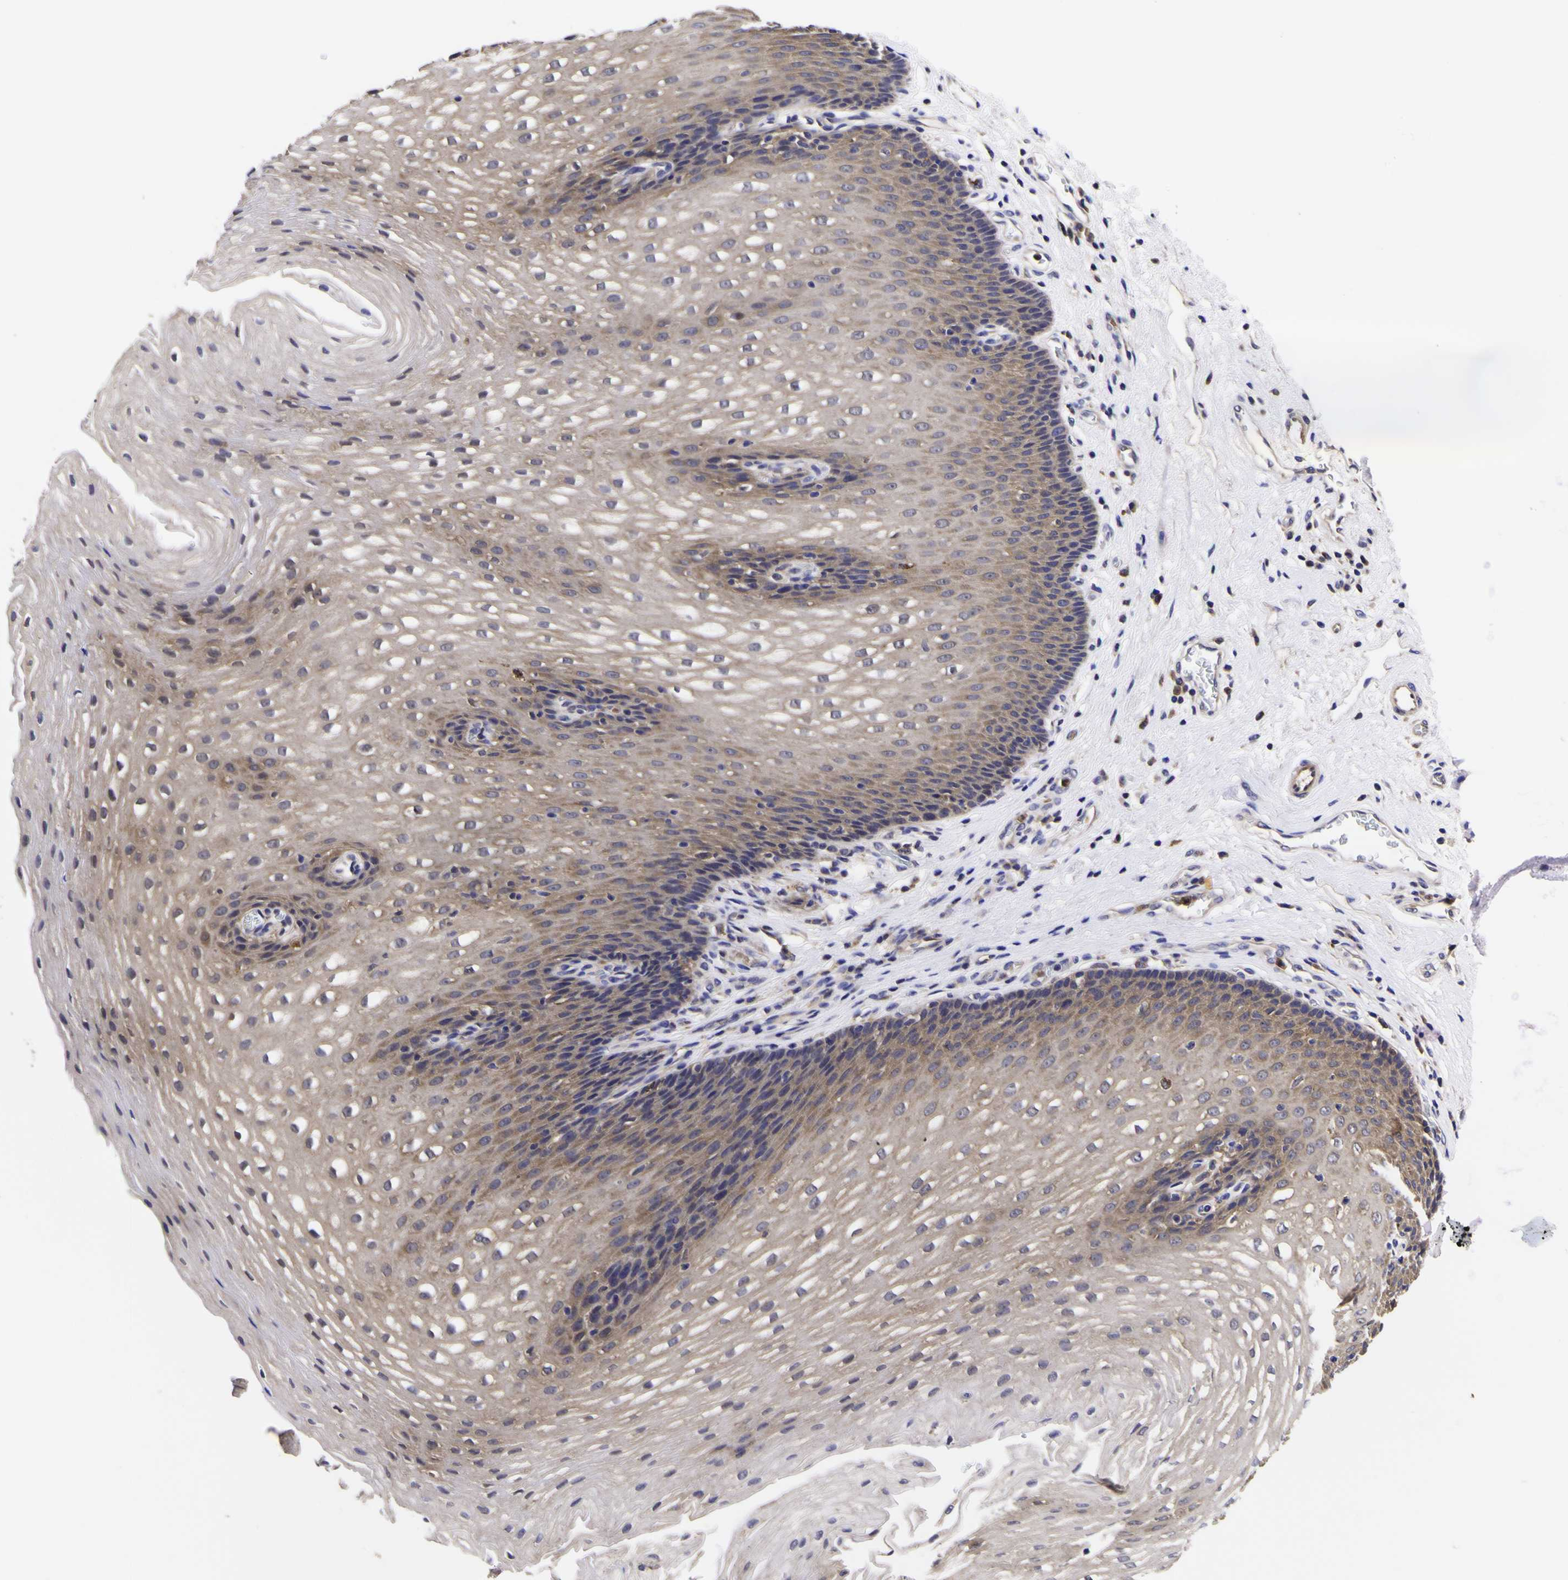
{"staining": {"intensity": "weak", "quantity": "25%-75%", "location": "cytoplasmic/membranous"}, "tissue": "esophagus", "cell_type": "Squamous epithelial cells", "image_type": "normal", "snomed": [{"axis": "morphology", "description": "Normal tissue, NOS"}, {"axis": "topography", "description": "Esophagus"}], "caption": "A brown stain shows weak cytoplasmic/membranous staining of a protein in squamous epithelial cells of benign human esophagus.", "gene": "MAPK14", "patient": {"sex": "male", "age": 48}}